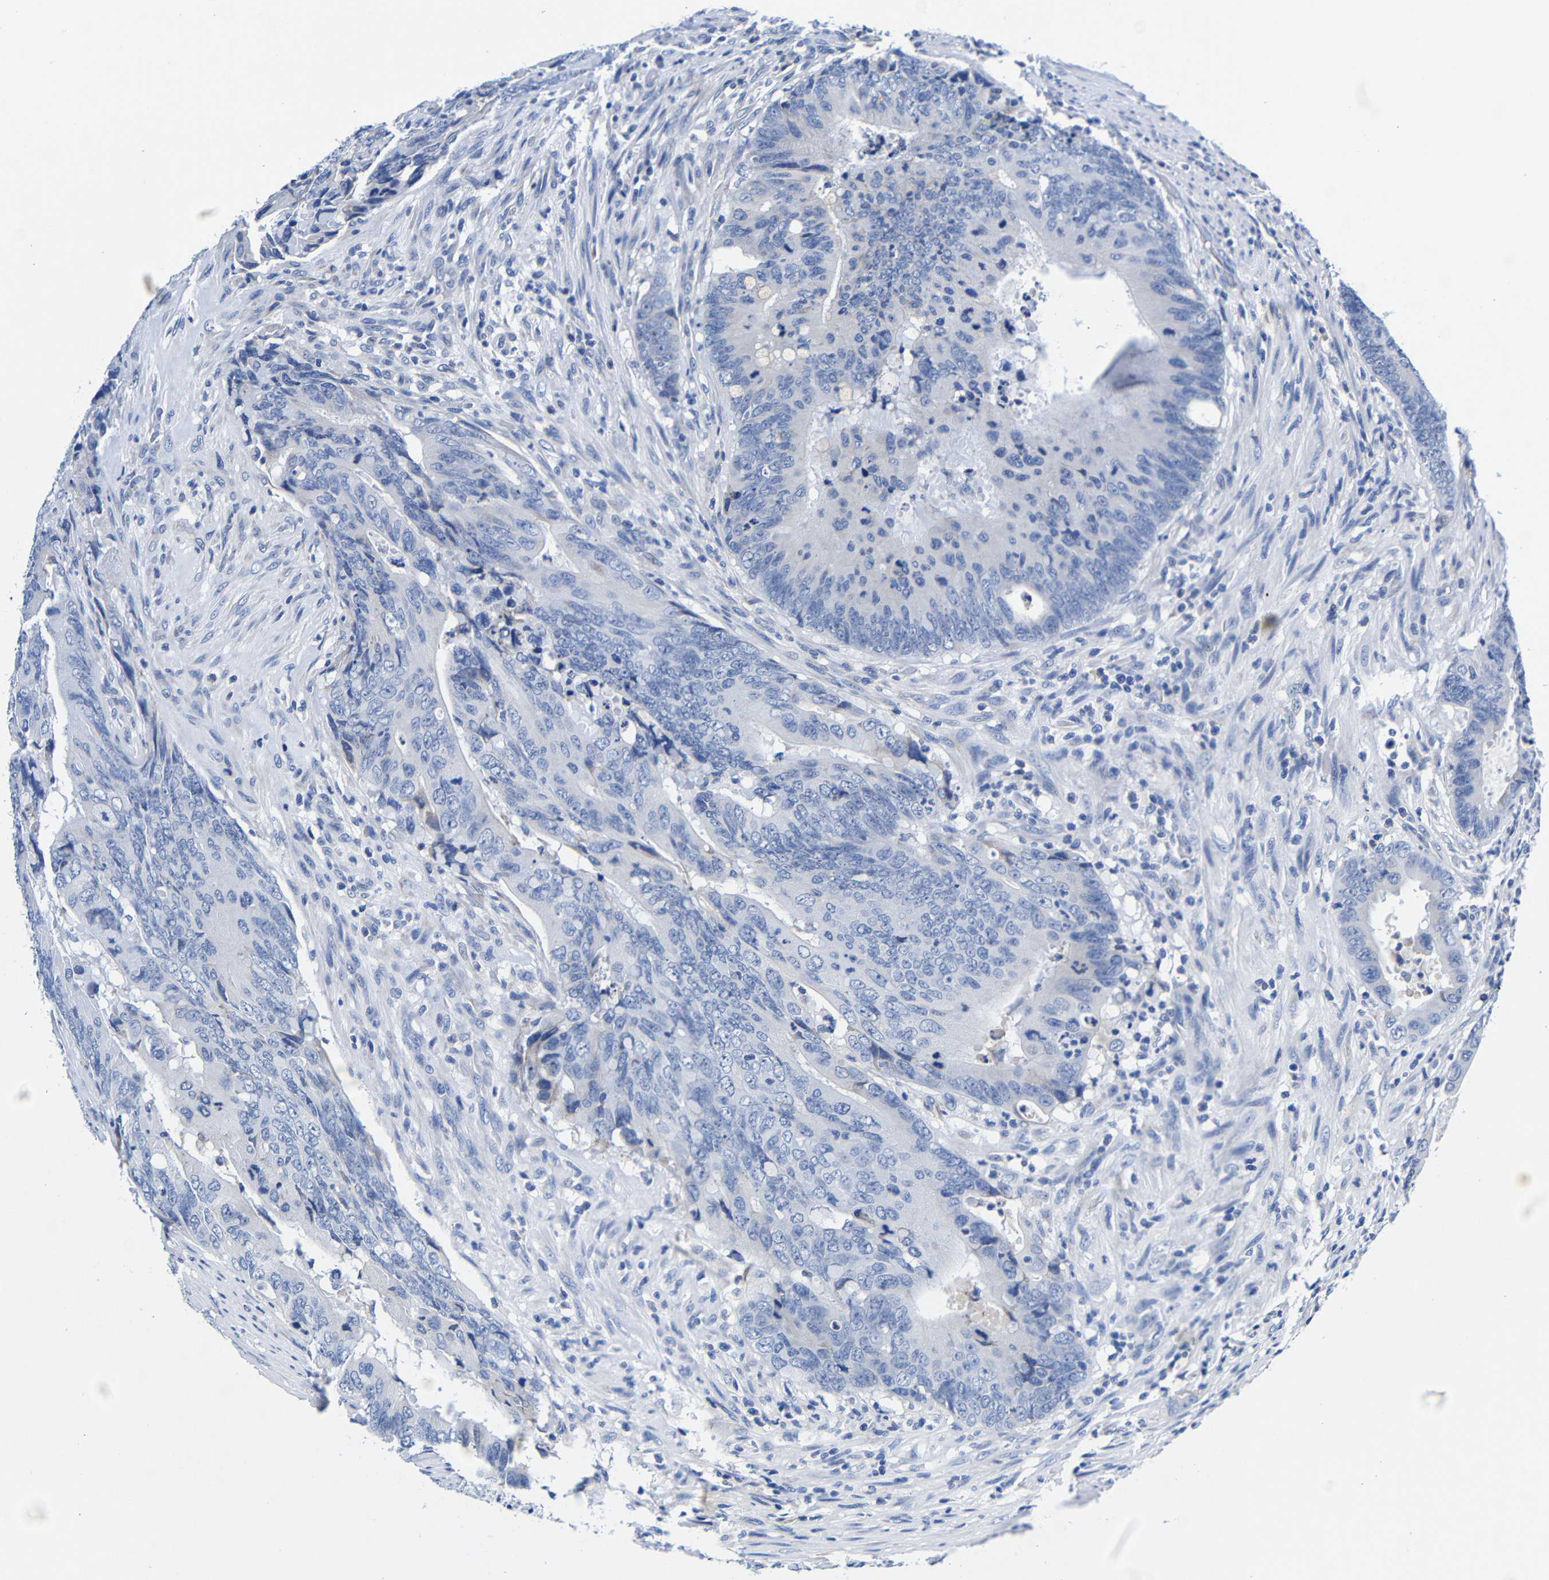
{"staining": {"intensity": "negative", "quantity": "none", "location": "none"}, "tissue": "colorectal cancer", "cell_type": "Tumor cells", "image_type": "cancer", "snomed": [{"axis": "morphology", "description": "Normal tissue, NOS"}, {"axis": "morphology", "description": "Adenocarcinoma, NOS"}, {"axis": "topography", "description": "Colon"}], "caption": "Colorectal adenocarcinoma was stained to show a protein in brown. There is no significant expression in tumor cells.", "gene": "CLEC4G", "patient": {"sex": "male", "age": 56}}